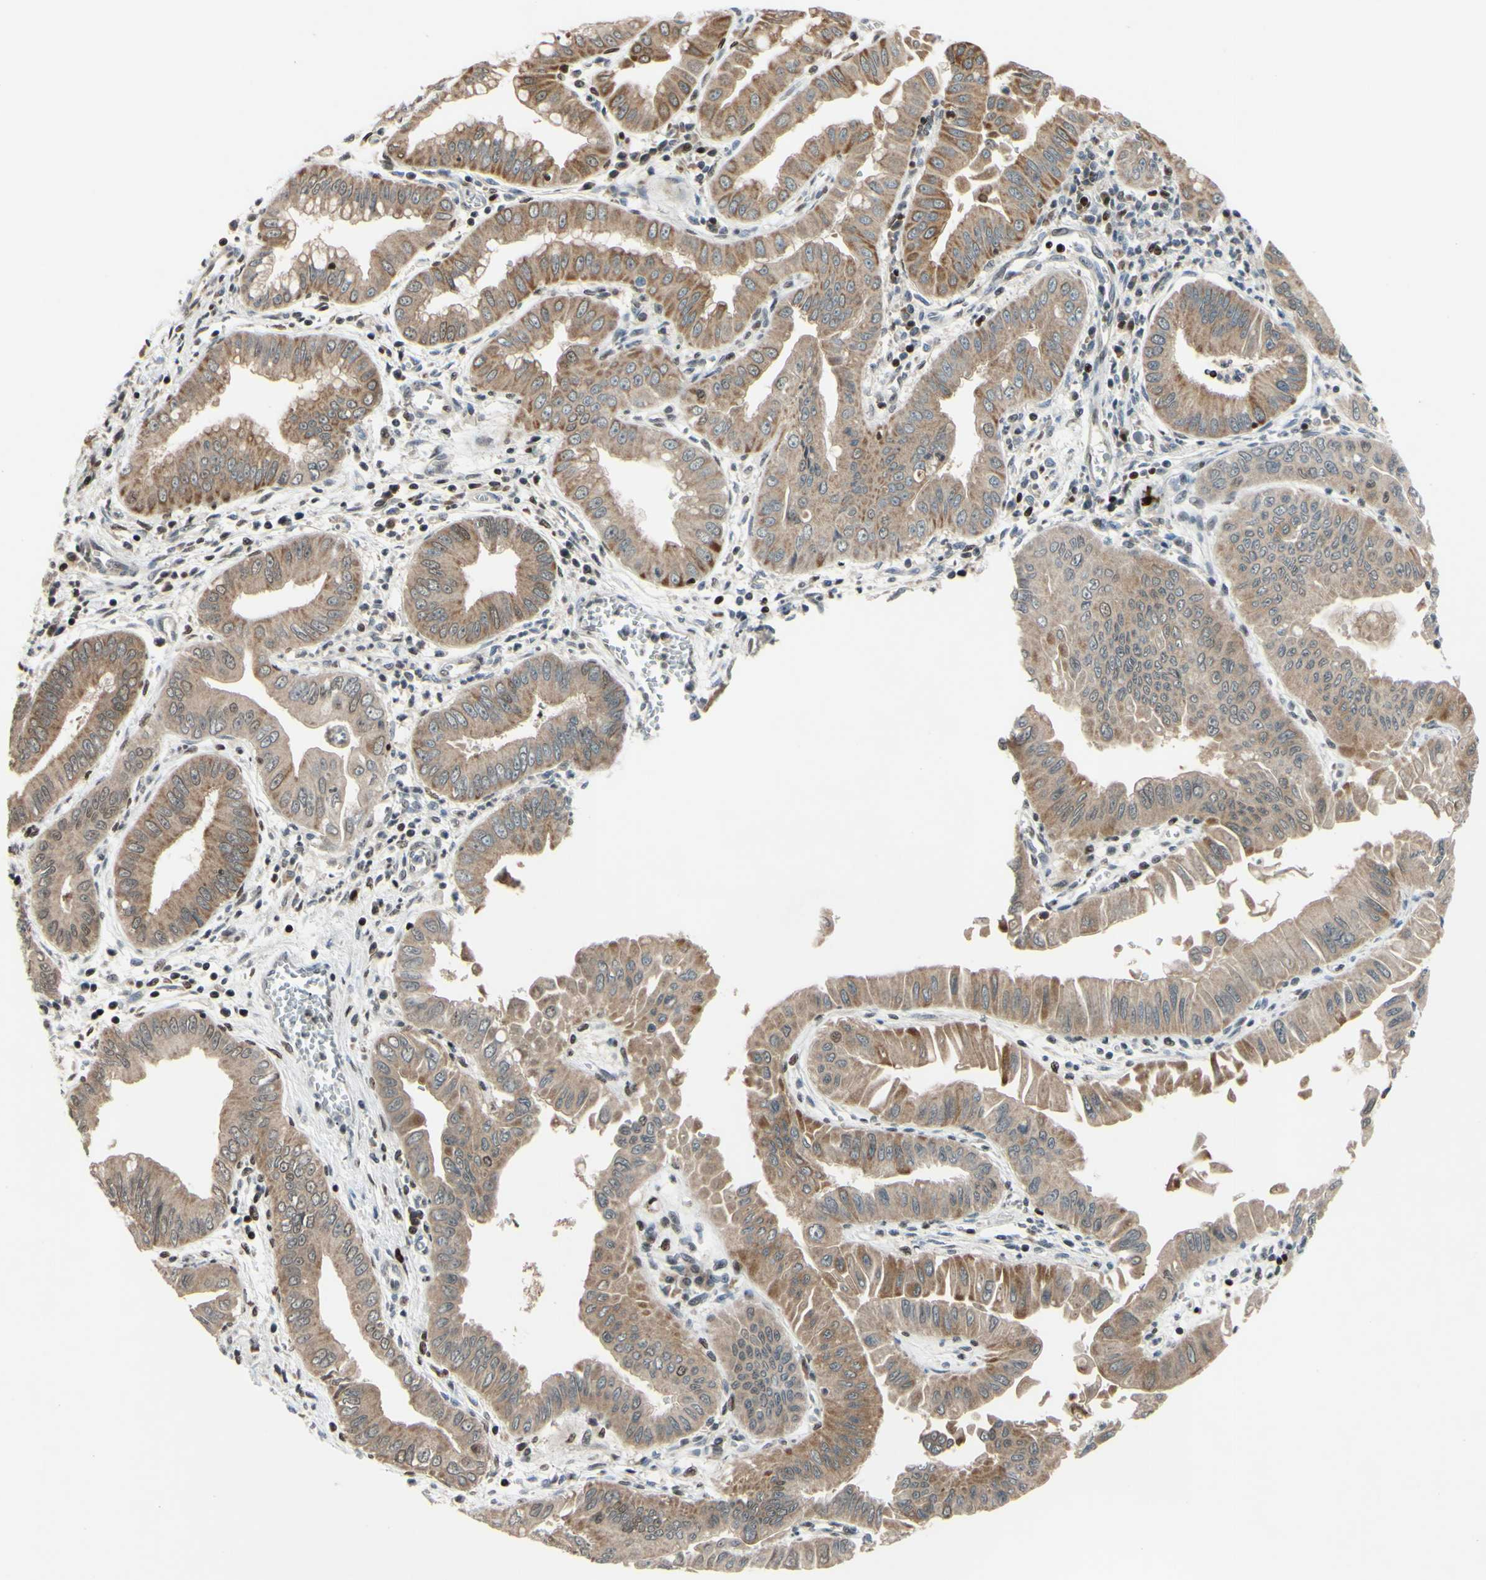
{"staining": {"intensity": "moderate", "quantity": ">75%", "location": "cytoplasmic/membranous,nuclear"}, "tissue": "pancreatic cancer", "cell_type": "Tumor cells", "image_type": "cancer", "snomed": [{"axis": "morphology", "description": "Normal tissue, NOS"}, {"axis": "topography", "description": "Lymph node"}], "caption": "Brown immunohistochemical staining in pancreatic cancer exhibits moderate cytoplasmic/membranous and nuclear expression in about >75% of tumor cells.", "gene": "SP4", "patient": {"sex": "male", "age": 50}}